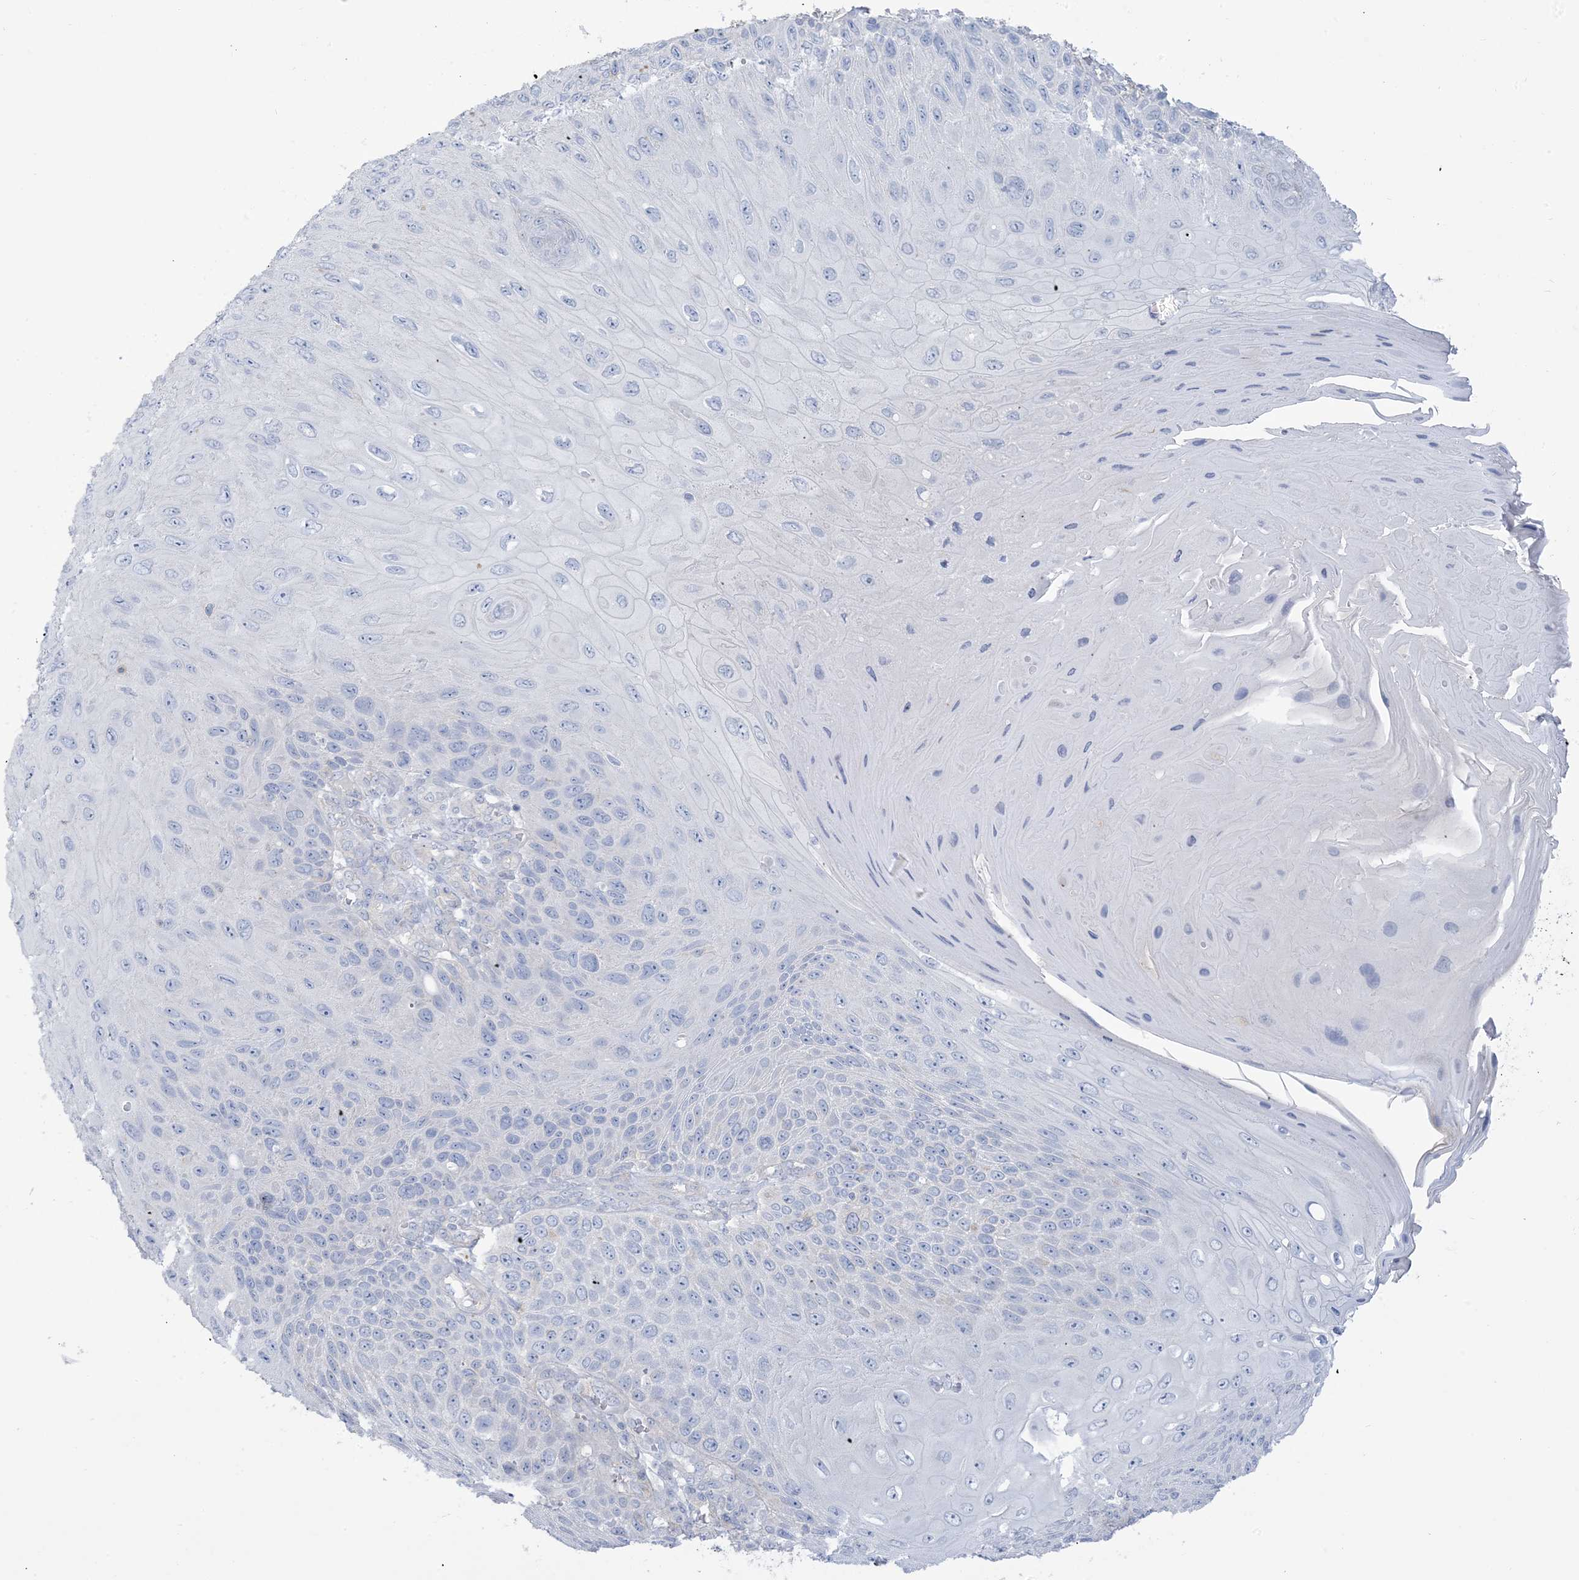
{"staining": {"intensity": "negative", "quantity": "none", "location": "none"}, "tissue": "skin cancer", "cell_type": "Tumor cells", "image_type": "cancer", "snomed": [{"axis": "morphology", "description": "Squamous cell carcinoma, NOS"}, {"axis": "topography", "description": "Skin"}], "caption": "High power microscopy histopathology image of an immunohistochemistry histopathology image of skin cancer, revealing no significant staining in tumor cells.", "gene": "MTHFD2L", "patient": {"sex": "female", "age": 88}}